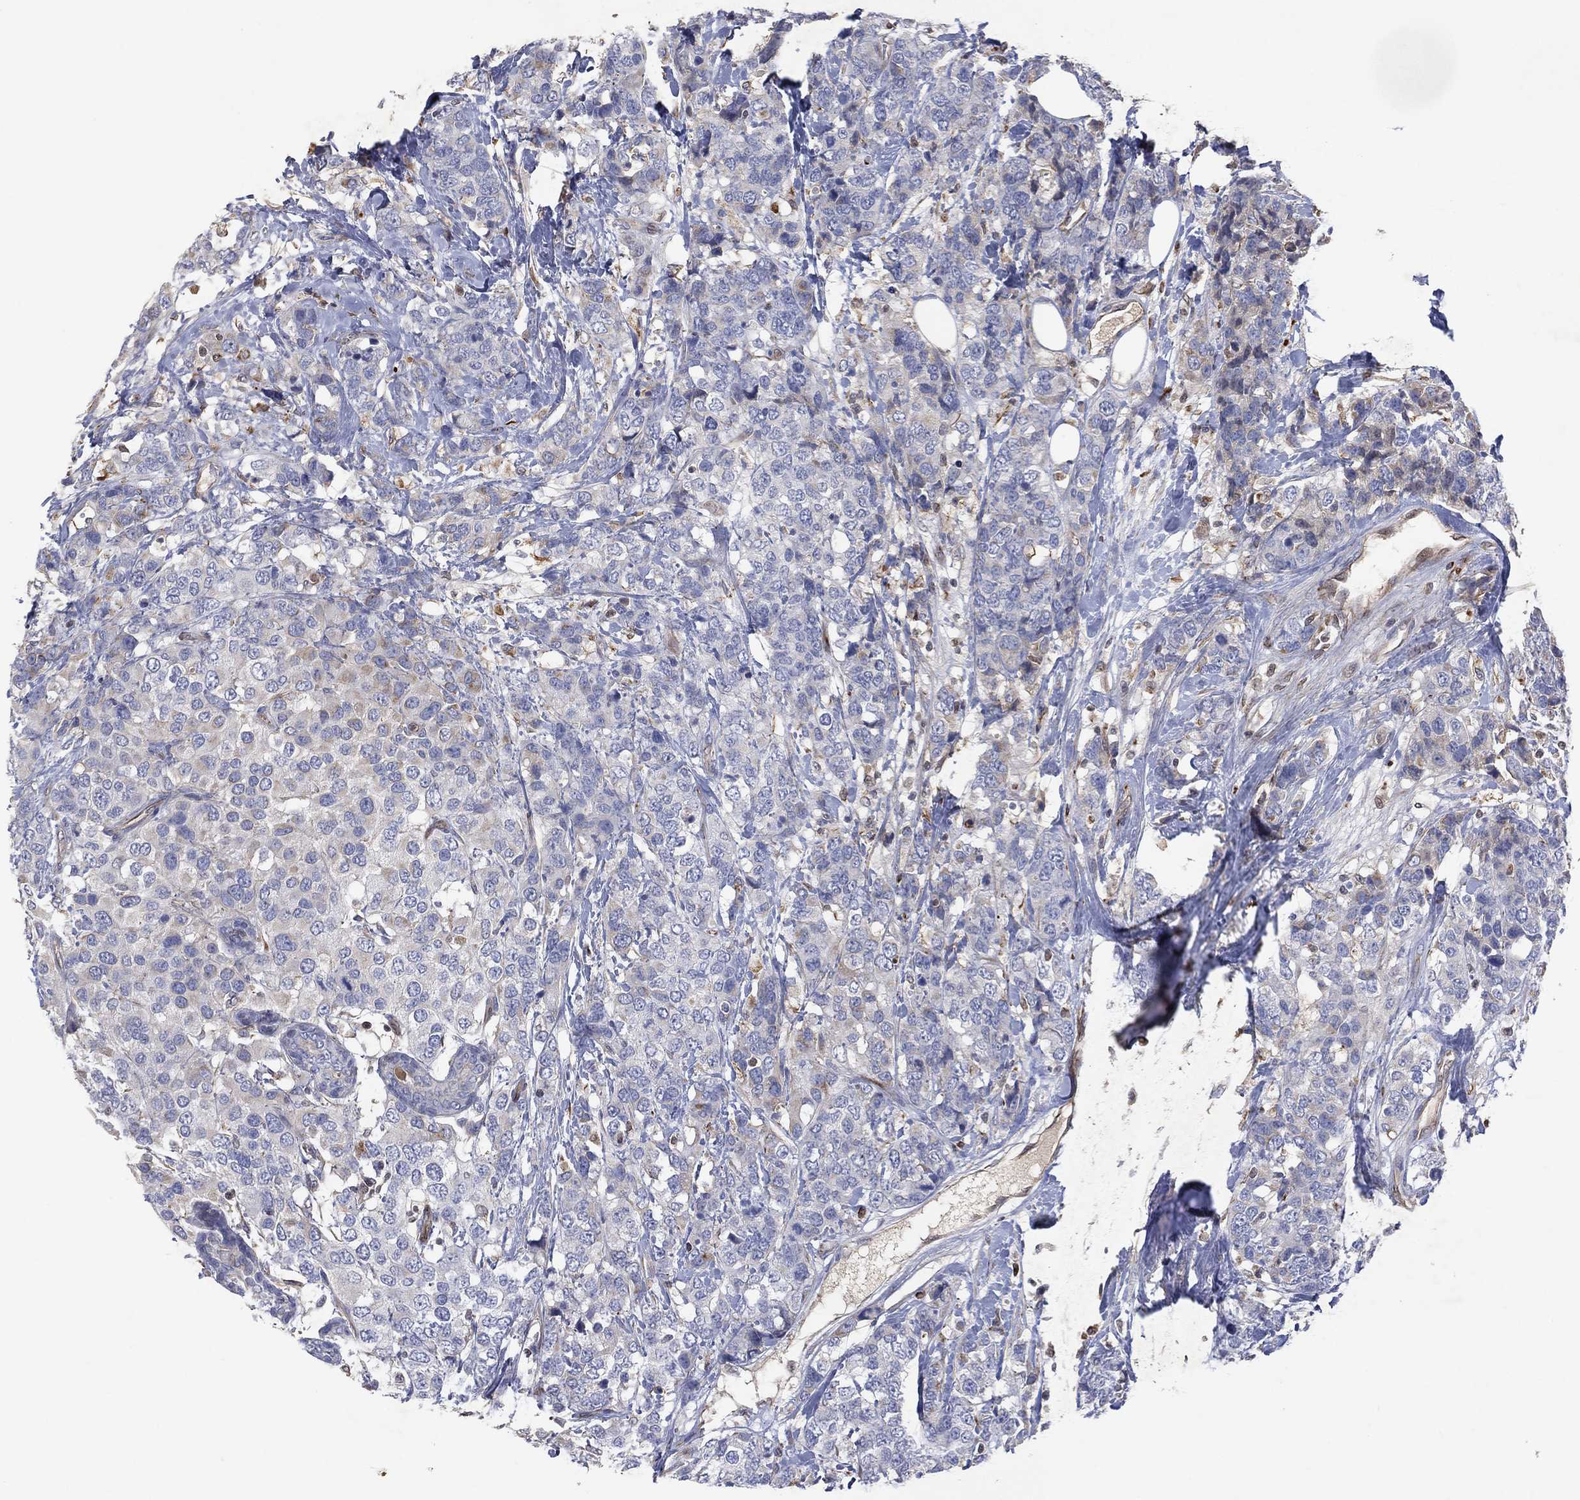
{"staining": {"intensity": "negative", "quantity": "none", "location": "none"}, "tissue": "breast cancer", "cell_type": "Tumor cells", "image_type": "cancer", "snomed": [{"axis": "morphology", "description": "Lobular carcinoma"}, {"axis": "topography", "description": "Breast"}], "caption": "This is a image of immunohistochemistry (IHC) staining of breast lobular carcinoma, which shows no expression in tumor cells.", "gene": "FLI1", "patient": {"sex": "female", "age": 59}}